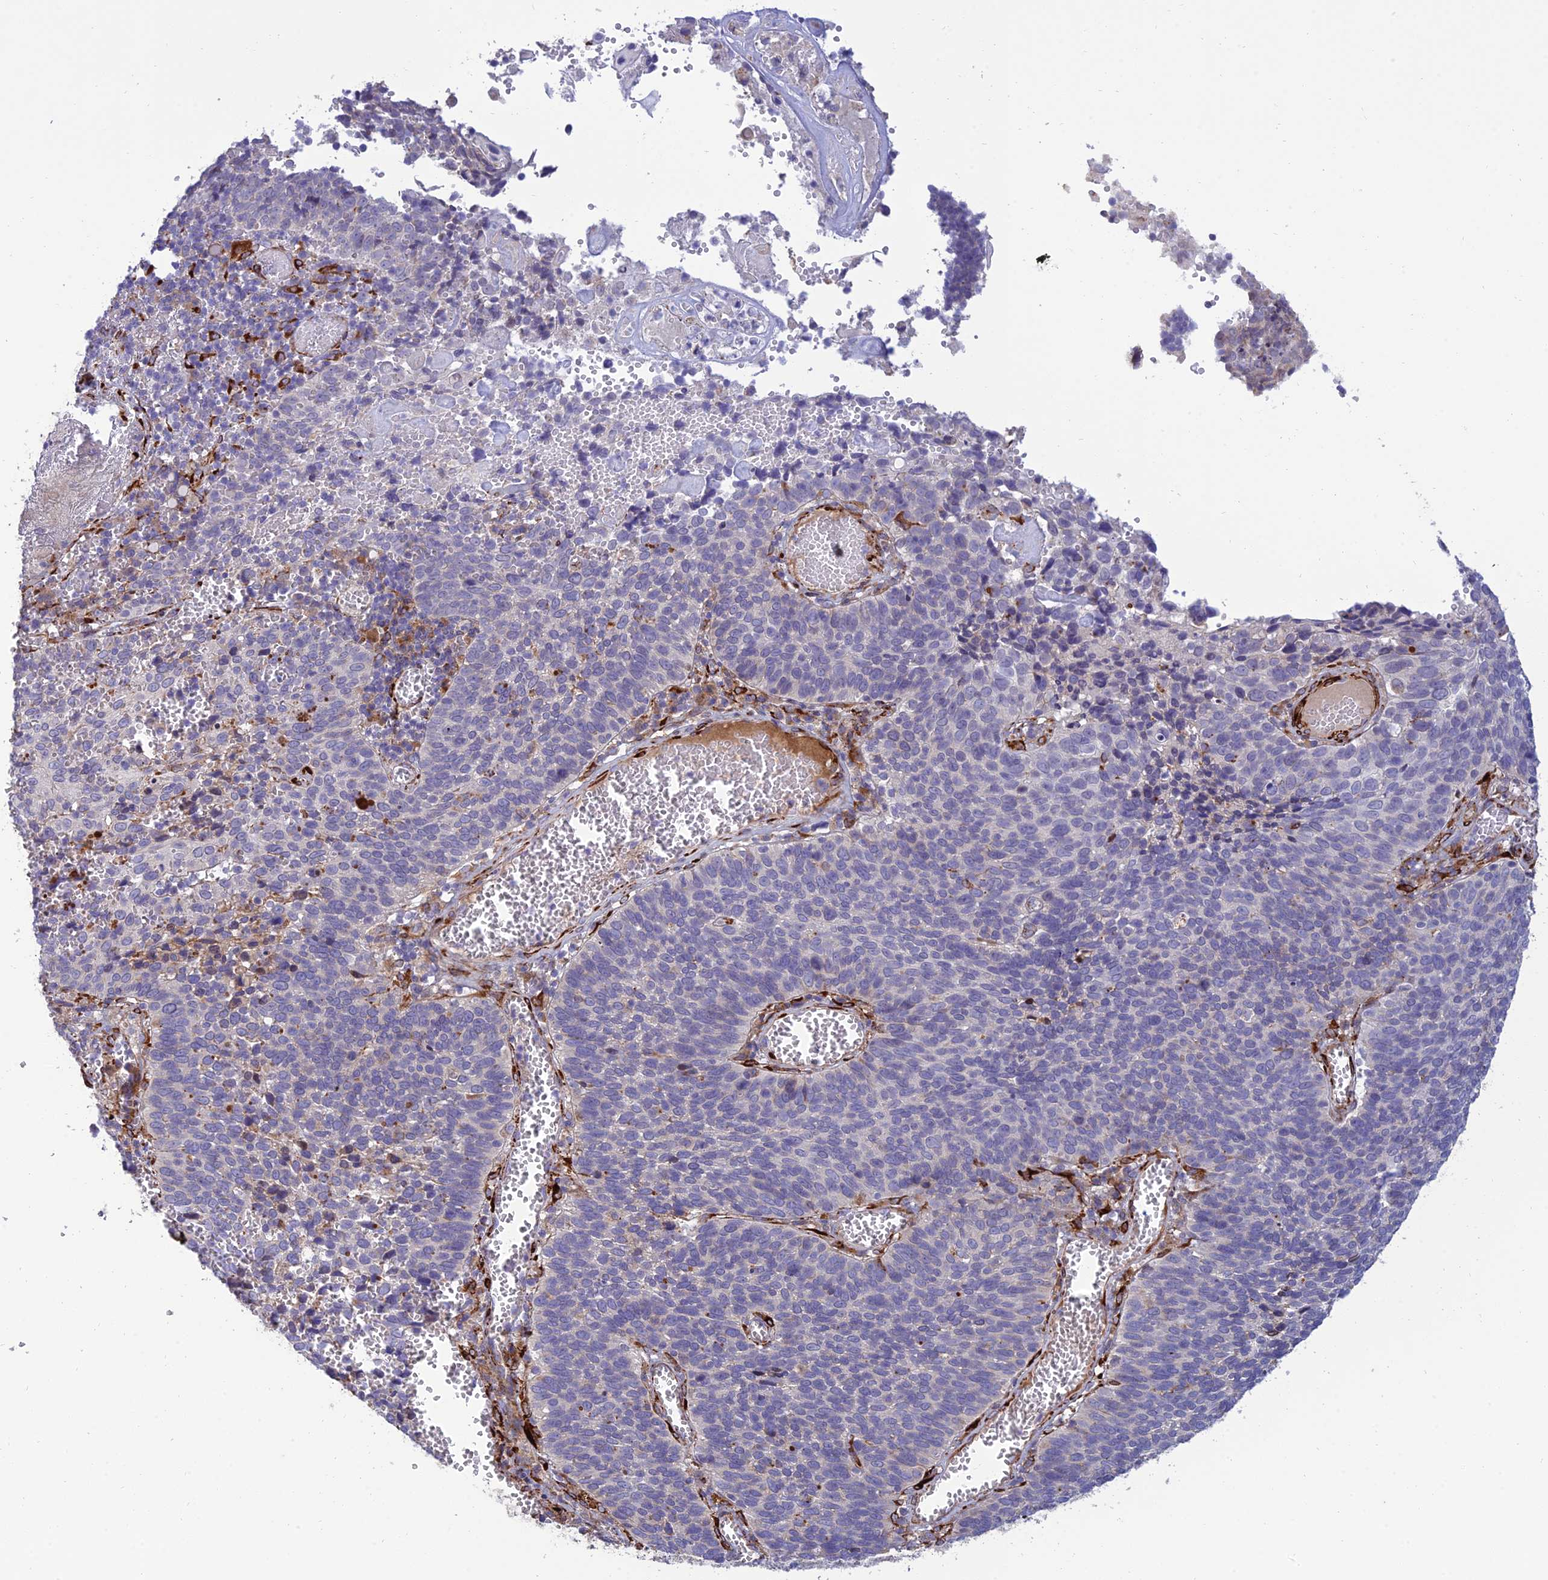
{"staining": {"intensity": "negative", "quantity": "none", "location": "none"}, "tissue": "cervical cancer", "cell_type": "Tumor cells", "image_type": "cancer", "snomed": [{"axis": "morphology", "description": "Squamous cell carcinoma, NOS"}, {"axis": "topography", "description": "Cervix"}], "caption": "IHC histopathology image of neoplastic tissue: squamous cell carcinoma (cervical) stained with DAB (3,3'-diaminobenzidine) shows no significant protein positivity in tumor cells.", "gene": "RCN3", "patient": {"sex": "female", "age": 39}}